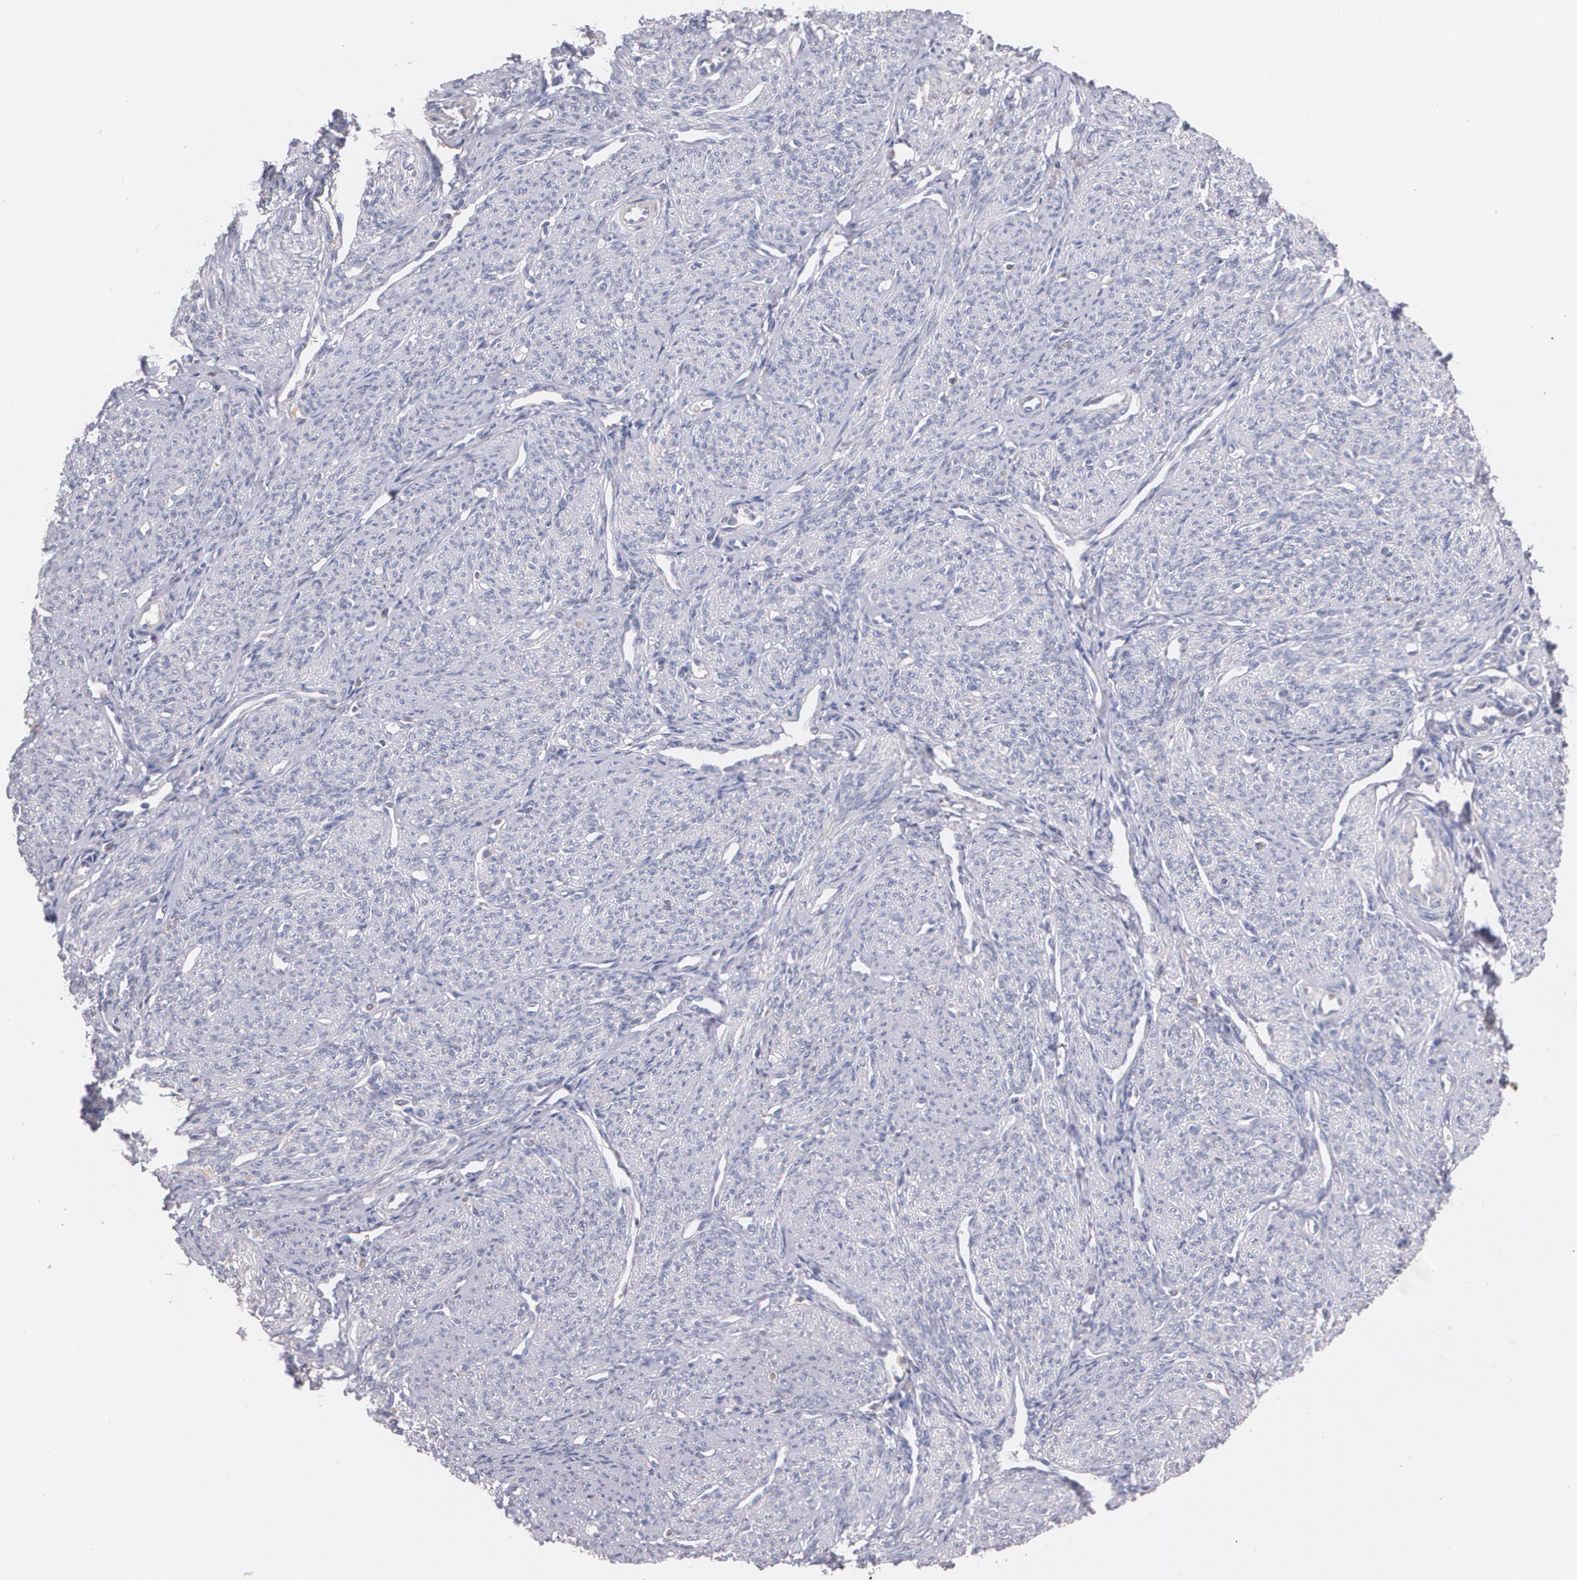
{"staining": {"intensity": "negative", "quantity": "none", "location": "none"}, "tissue": "smooth muscle", "cell_type": "Smooth muscle cells", "image_type": "normal", "snomed": [{"axis": "morphology", "description": "Normal tissue, NOS"}, {"axis": "topography", "description": "Cervix"}, {"axis": "topography", "description": "Endometrium"}], "caption": "An immunohistochemistry micrograph of unremarkable smooth muscle is shown. There is no staining in smooth muscle cells of smooth muscle. Brightfield microscopy of immunohistochemistry (IHC) stained with DAB (brown) and hematoxylin (blue), captured at high magnification.", "gene": "AMBP", "patient": {"sex": "female", "age": 65}}